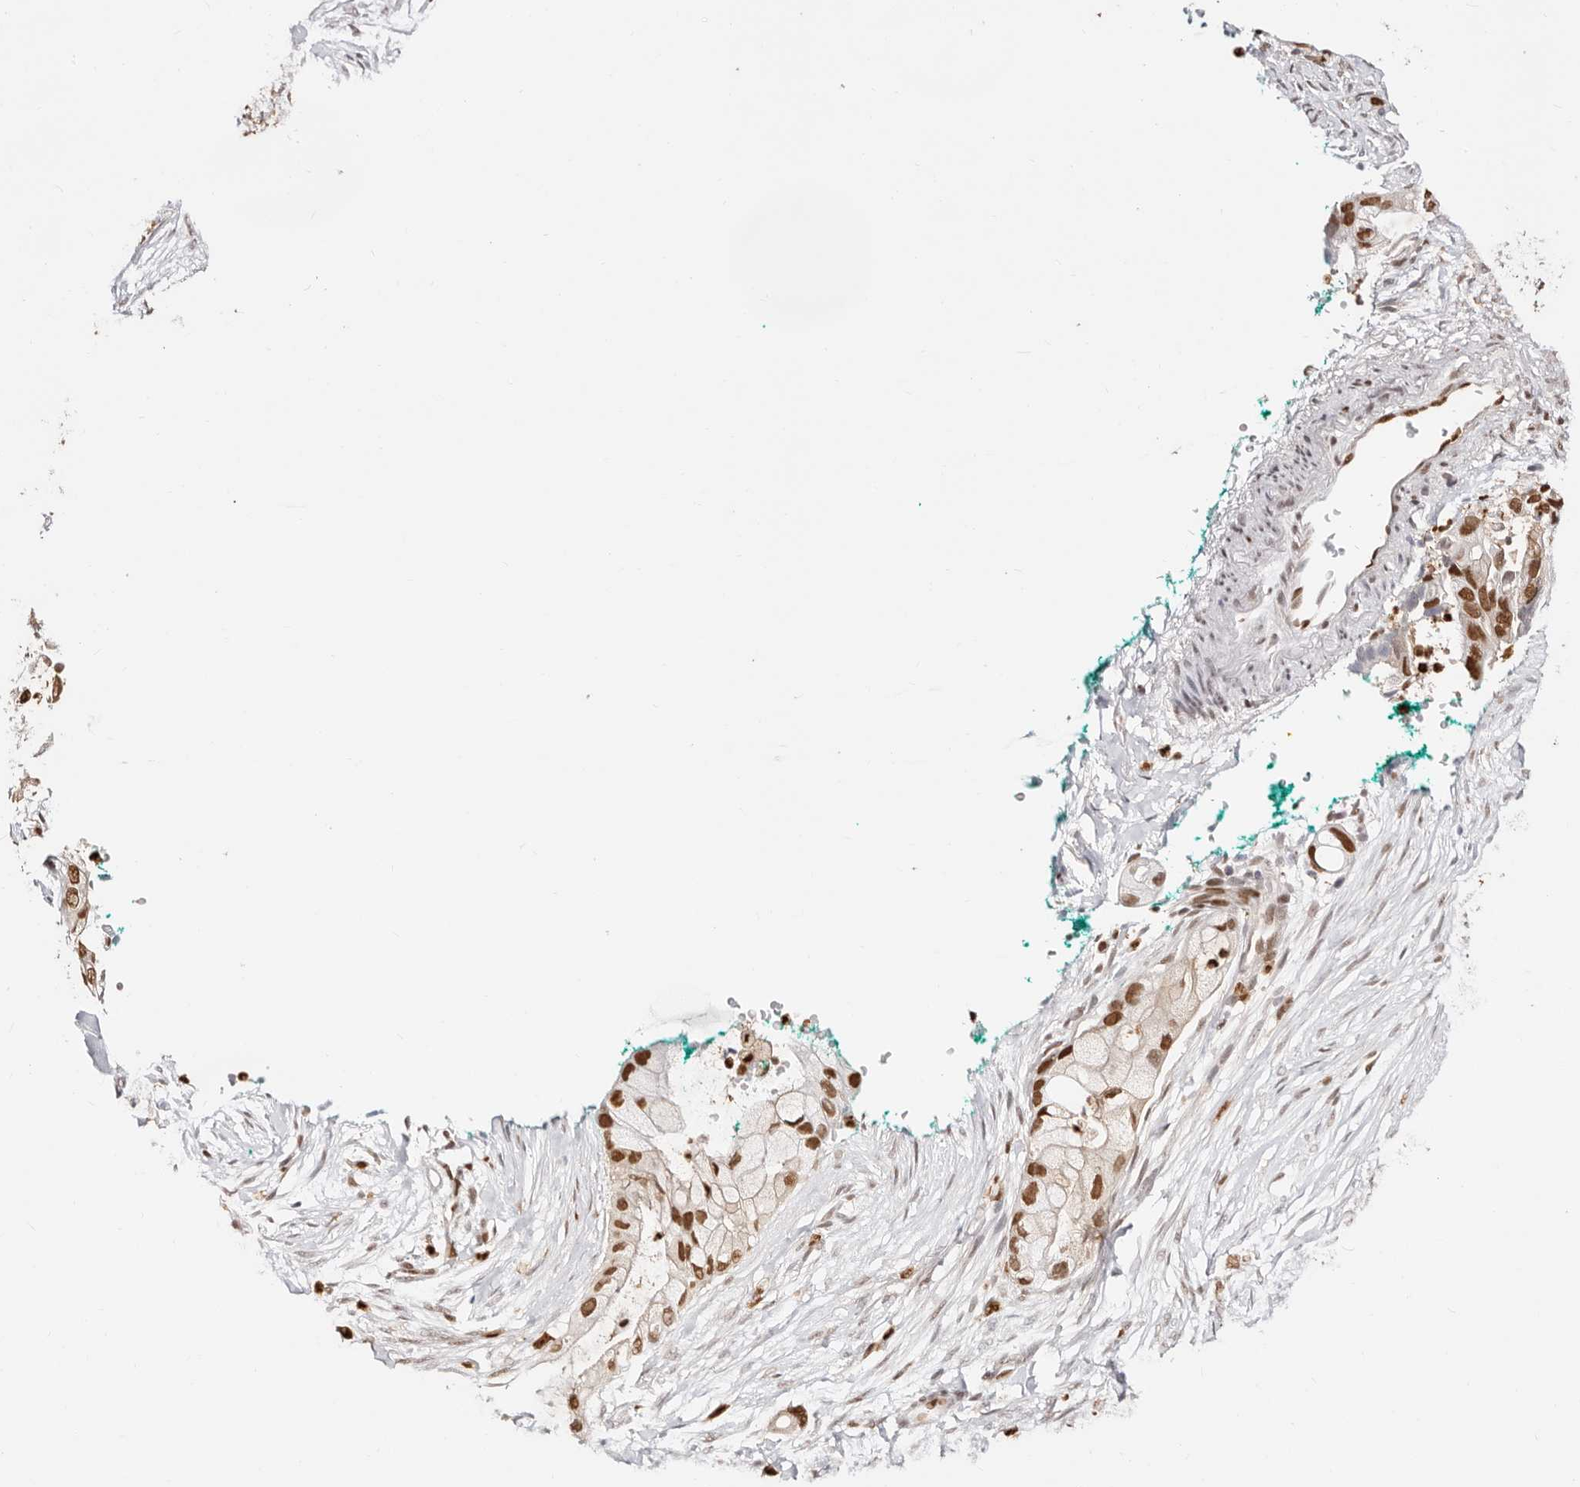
{"staining": {"intensity": "strong", "quantity": ">75%", "location": "nuclear"}, "tissue": "pancreatic cancer", "cell_type": "Tumor cells", "image_type": "cancer", "snomed": [{"axis": "morphology", "description": "Adenocarcinoma, NOS"}, {"axis": "topography", "description": "Pancreas"}], "caption": "DAB (3,3'-diaminobenzidine) immunohistochemical staining of human pancreatic cancer reveals strong nuclear protein positivity in about >75% of tumor cells.", "gene": "TKT", "patient": {"sex": "male", "age": 53}}